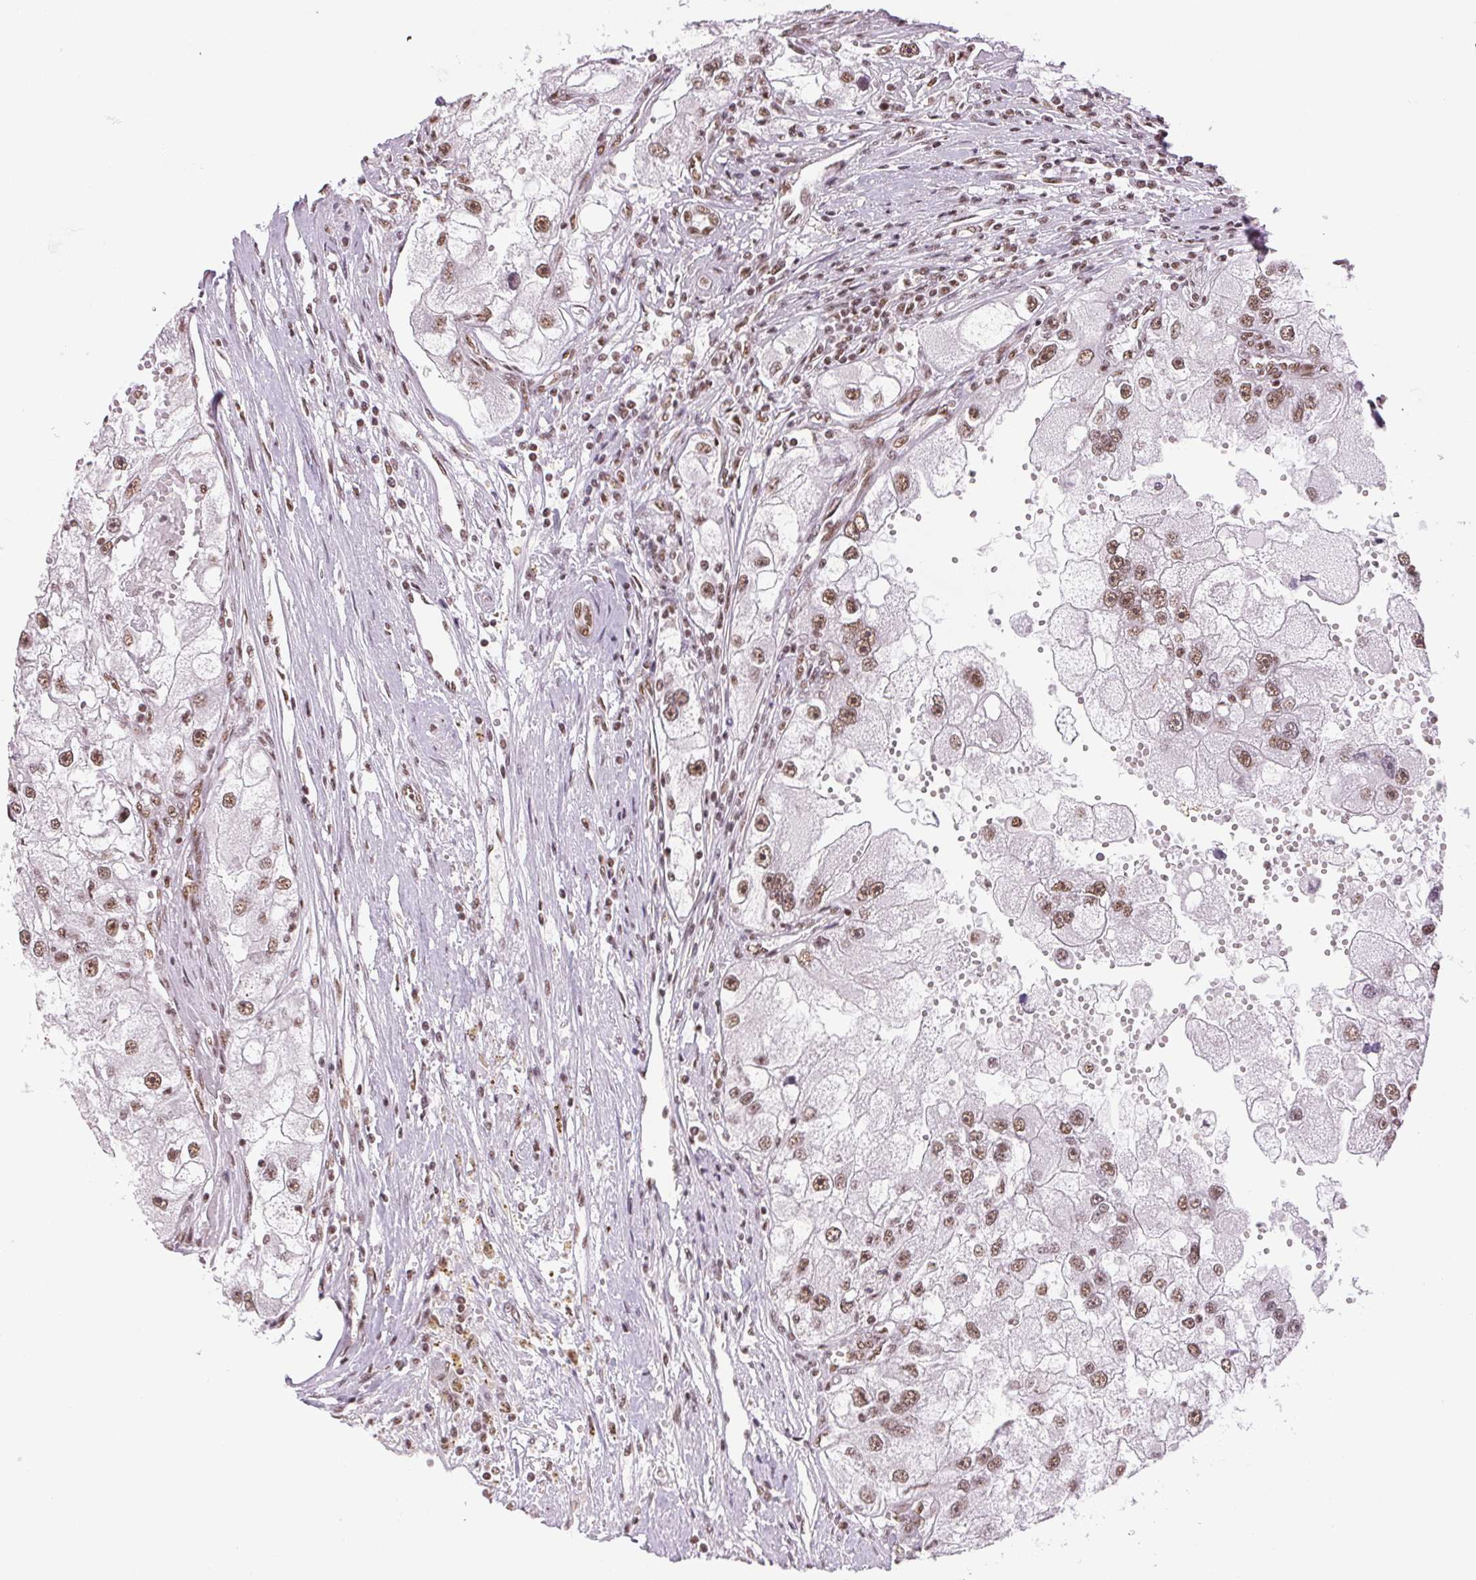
{"staining": {"intensity": "weak", "quantity": ">75%", "location": "nuclear"}, "tissue": "renal cancer", "cell_type": "Tumor cells", "image_type": "cancer", "snomed": [{"axis": "morphology", "description": "Adenocarcinoma, NOS"}, {"axis": "topography", "description": "Kidney"}], "caption": "Protein positivity by immunohistochemistry (IHC) reveals weak nuclear staining in about >75% of tumor cells in adenocarcinoma (renal).", "gene": "IK", "patient": {"sex": "male", "age": 63}}